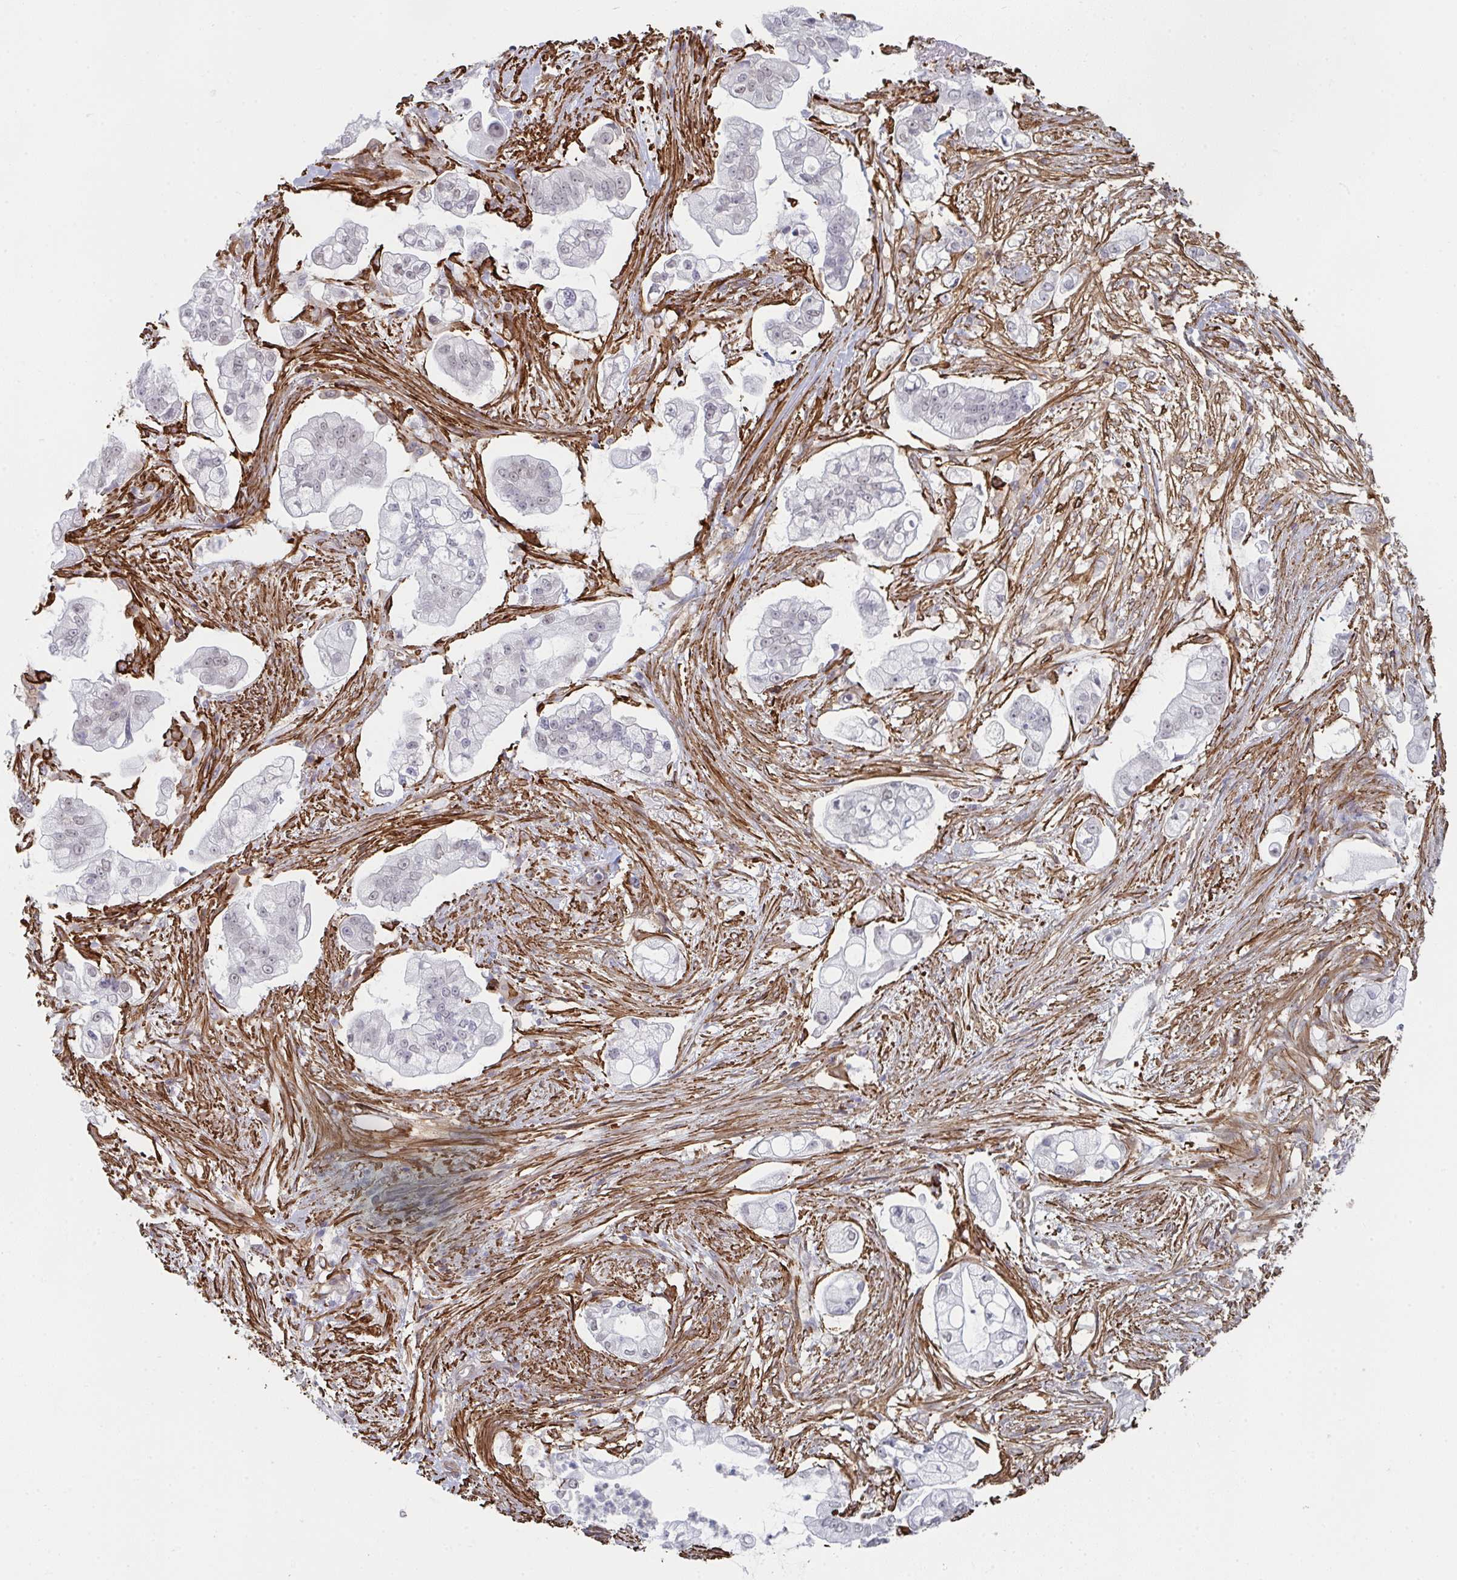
{"staining": {"intensity": "negative", "quantity": "none", "location": "none"}, "tissue": "pancreatic cancer", "cell_type": "Tumor cells", "image_type": "cancer", "snomed": [{"axis": "morphology", "description": "Adenocarcinoma, NOS"}, {"axis": "topography", "description": "Pancreas"}], "caption": "This is an immunohistochemistry (IHC) histopathology image of human pancreatic adenocarcinoma. There is no positivity in tumor cells.", "gene": "NEURL4", "patient": {"sex": "female", "age": 69}}